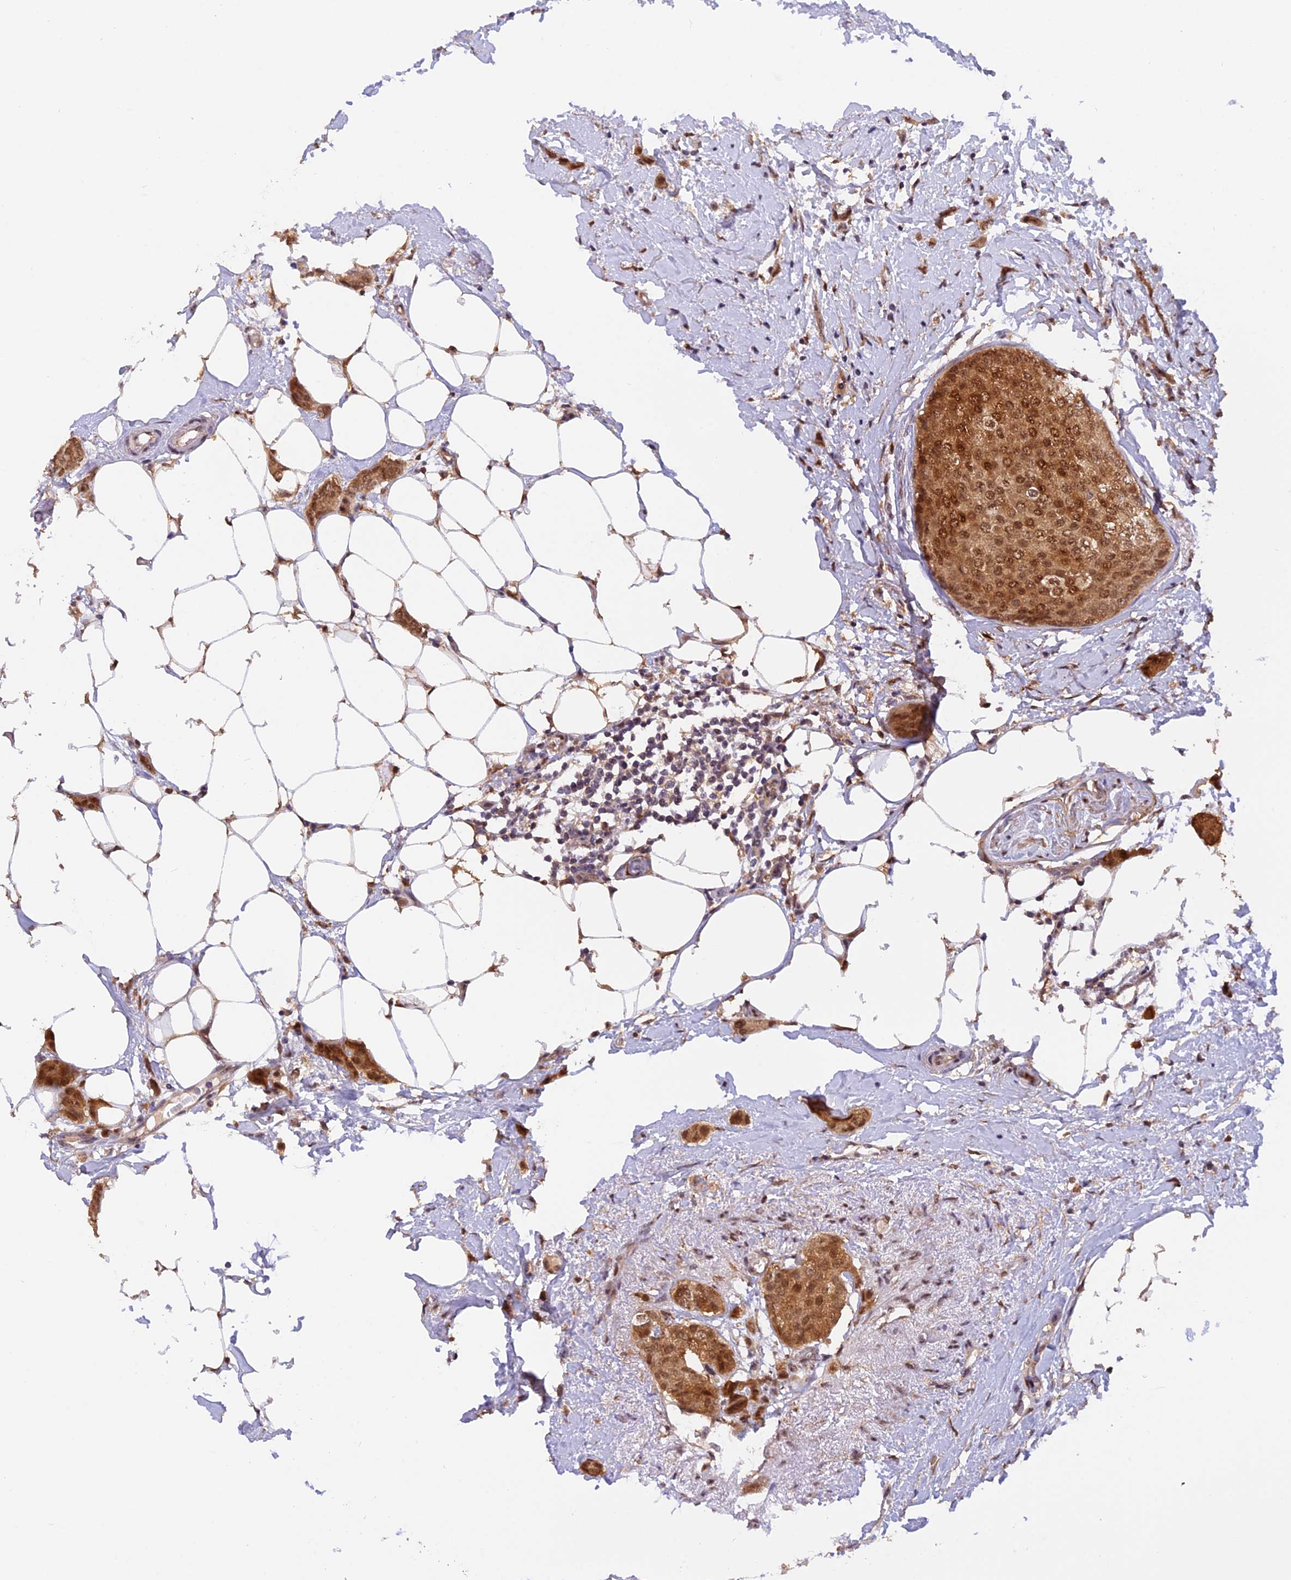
{"staining": {"intensity": "moderate", "quantity": ">75%", "location": "cytoplasmic/membranous,nuclear"}, "tissue": "breast cancer", "cell_type": "Tumor cells", "image_type": "cancer", "snomed": [{"axis": "morphology", "description": "Duct carcinoma"}, {"axis": "topography", "description": "Breast"}], "caption": "Immunohistochemistry of intraductal carcinoma (breast) displays medium levels of moderate cytoplasmic/membranous and nuclear positivity in about >75% of tumor cells. (DAB (3,3'-diaminobenzidine) IHC, brown staining for protein, blue staining for nuclei).", "gene": "MNS1", "patient": {"sex": "female", "age": 72}}